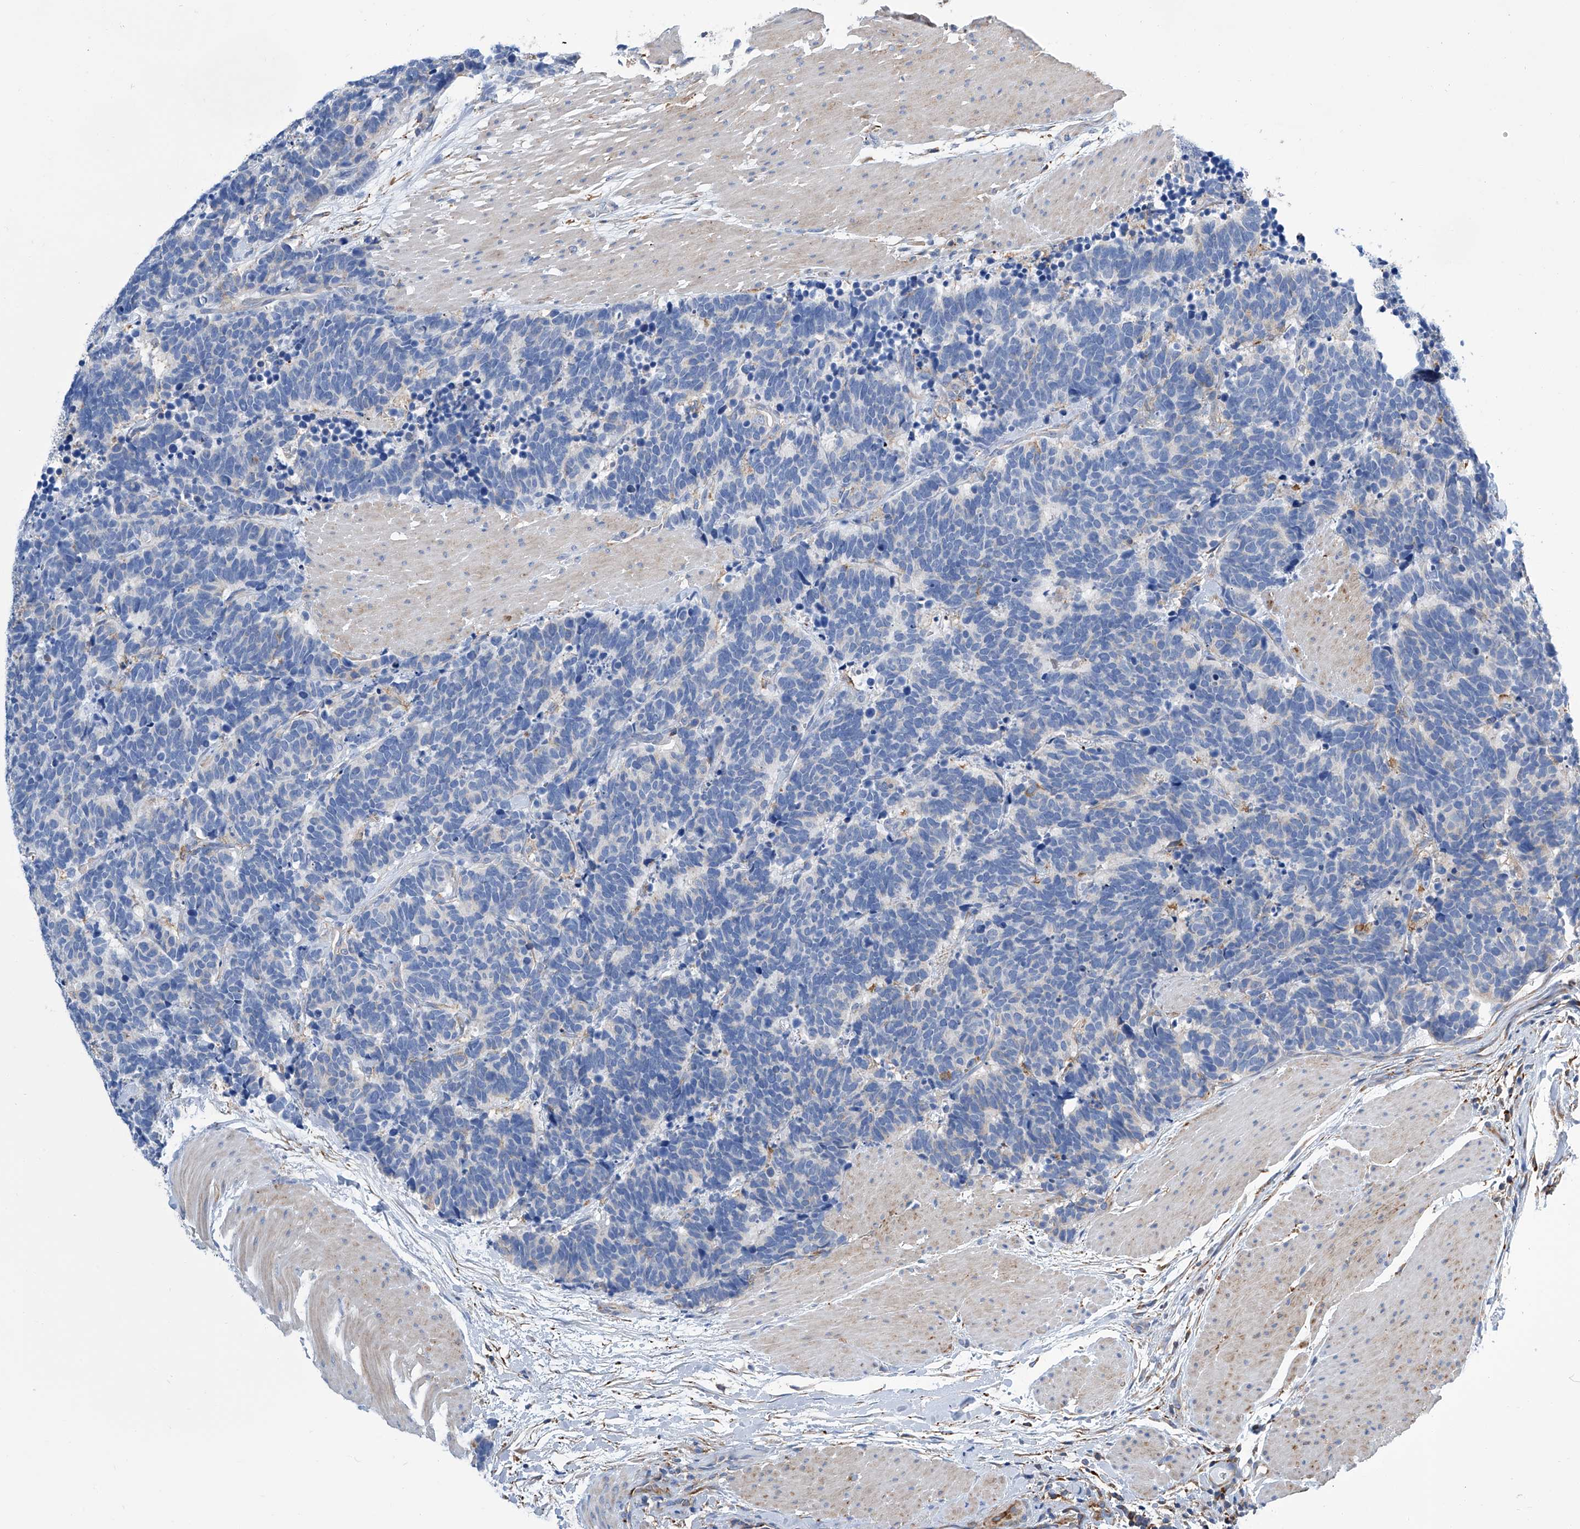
{"staining": {"intensity": "negative", "quantity": "none", "location": "none"}, "tissue": "carcinoid", "cell_type": "Tumor cells", "image_type": "cancer", "snomed": [{"axis": "morphology", "description": "Carcinoma, NOS"}, {"axis": "morphology", "description": "Carcinoid, malignant, NOS"}, {"axis": "topography", "description": "Urinary bladder"}], "caption": "IHC of human carcinoid exhibits no positivity in tumor cells.", "gene": "GPT", "patient": {"sex": "male", "age": 57}}